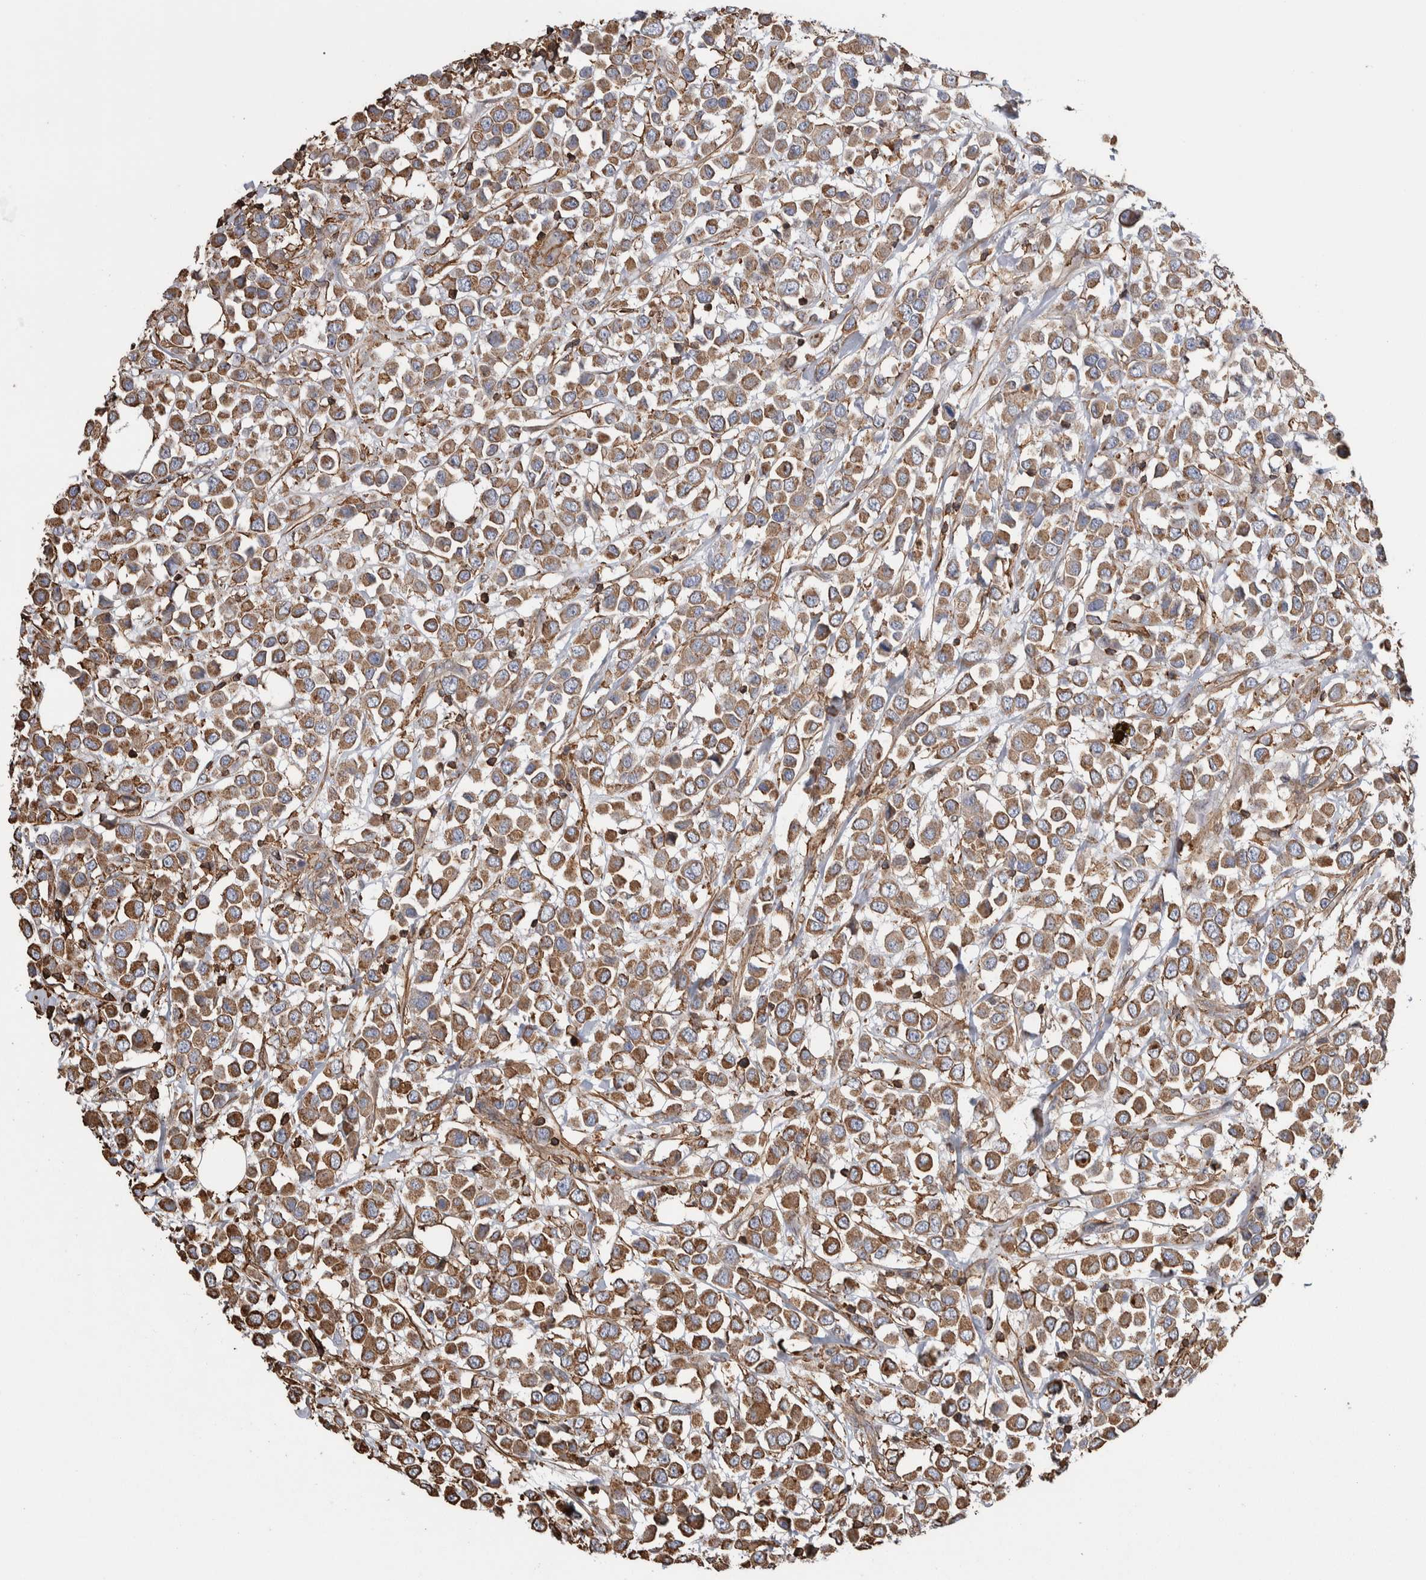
{"staining": {"intensity": "moderate", "quantity": ">75%", "location": "cytoplasmic/membranous"}, "tissue": "breast cancer", "cell_type": "Tumor cells", "image_type": "cancer", "snomed": [{"axis": "morphology", "description": "Duct carcinoma"}, {"axis": "topography", "description": "Breast"}], "caption": "Breast invasive ductal carcinoma stained for a protein (brown) reveals moderate cytoplasmic/membranous positive staining in about >75% of tumor cells.", "gene": "ENPP2", "patient": {"sex": "female", "age": 61}}